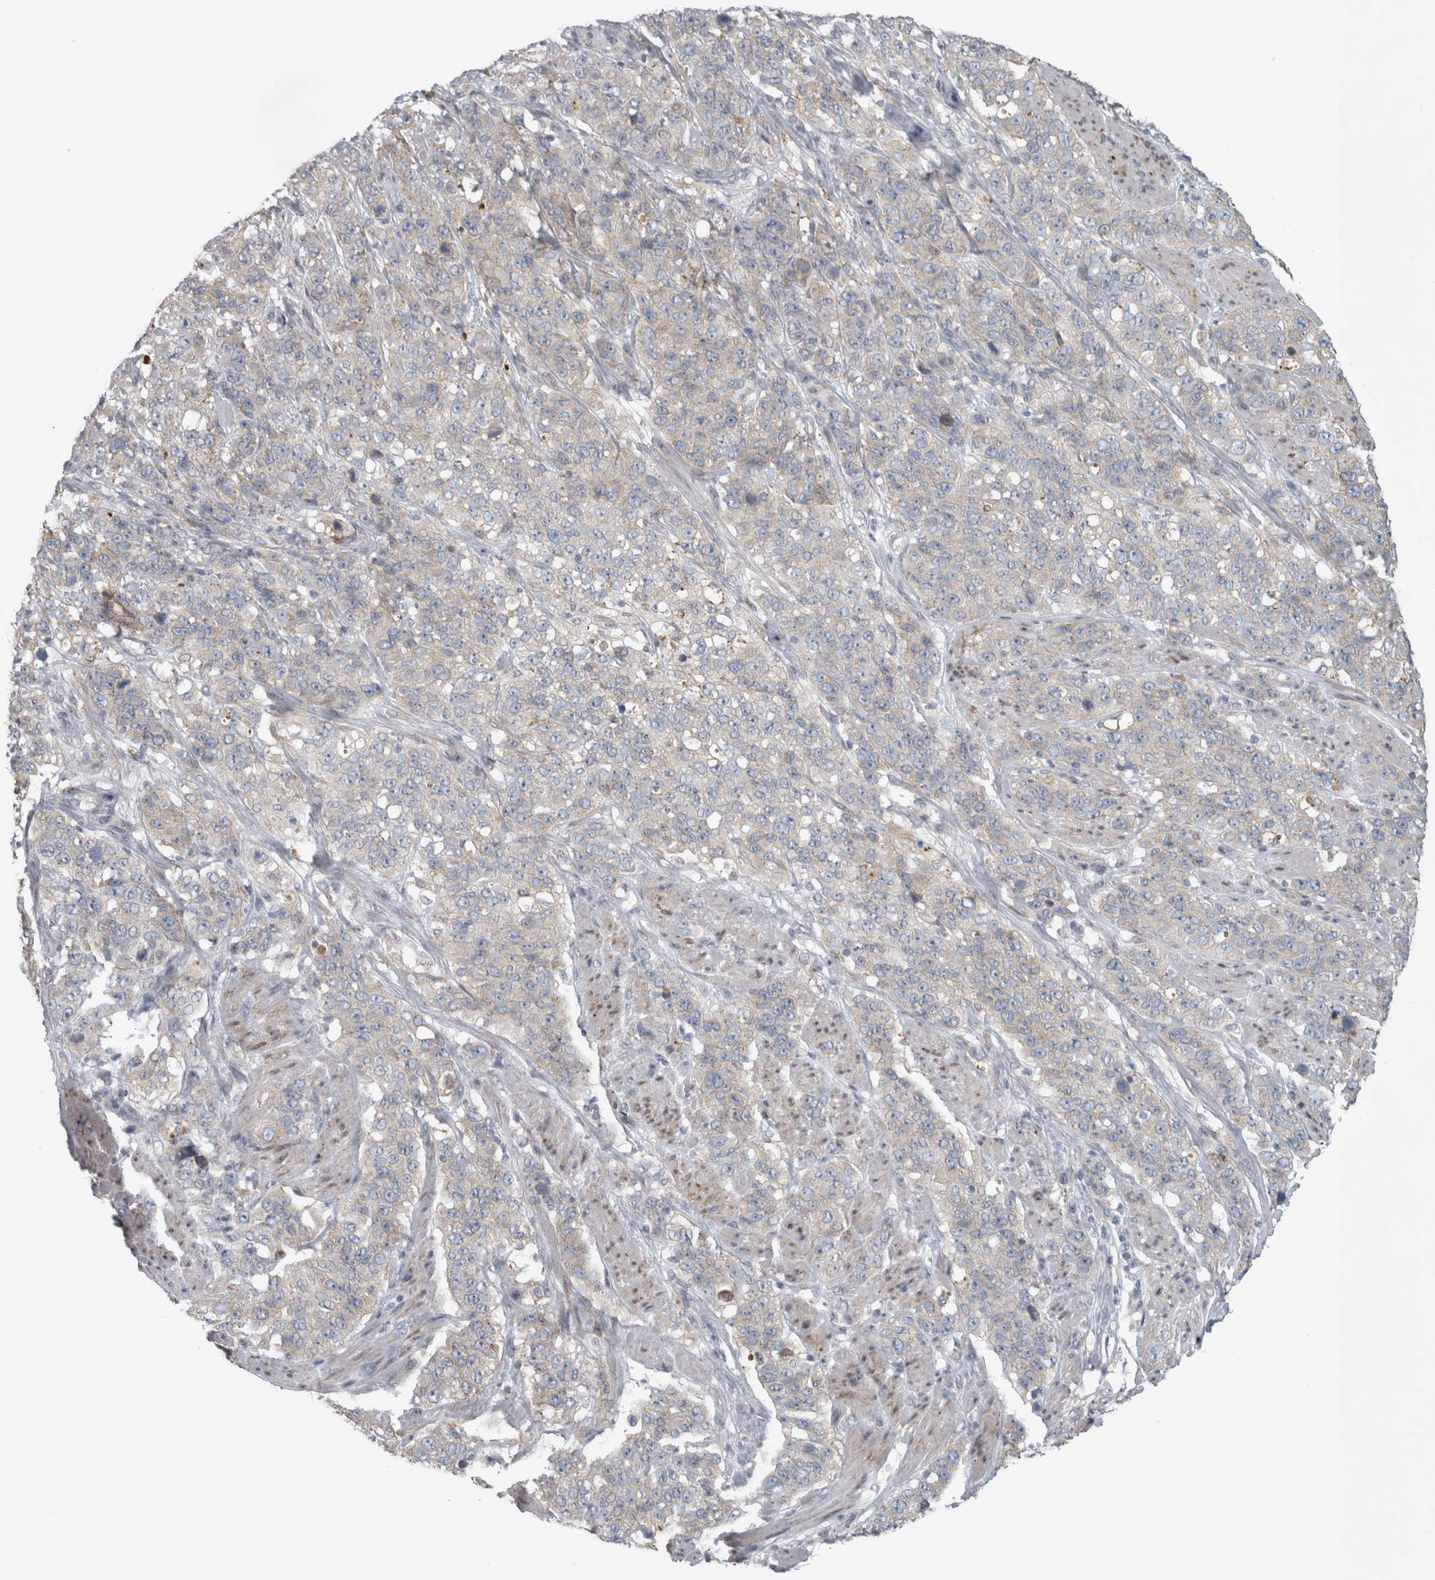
{"staining": {"intensity": "weak", "quantity": "<25%", "location": "cytoplasmic/membranous"}, "tissue": "stomach cancer", "cell_type": "Tumor cells", "image_type": "cancer", "snomed": [{"axis": "morphology", "description": "Adenocarcinoma, NOS"}, {"axis": "topography", "description": "Stomach"}], "caption": "An image of stomach cancer stained for a protein exhibits no brown staining in tumor cells. Brightfield microscopy of IHC stained with DAB (3,3'-diaminobenzidine) (brown) and hematoxylin (blue), captured at high magnification.", "gene": "SIGMAR1", "patient": {"sex": "male", "age": 48}}